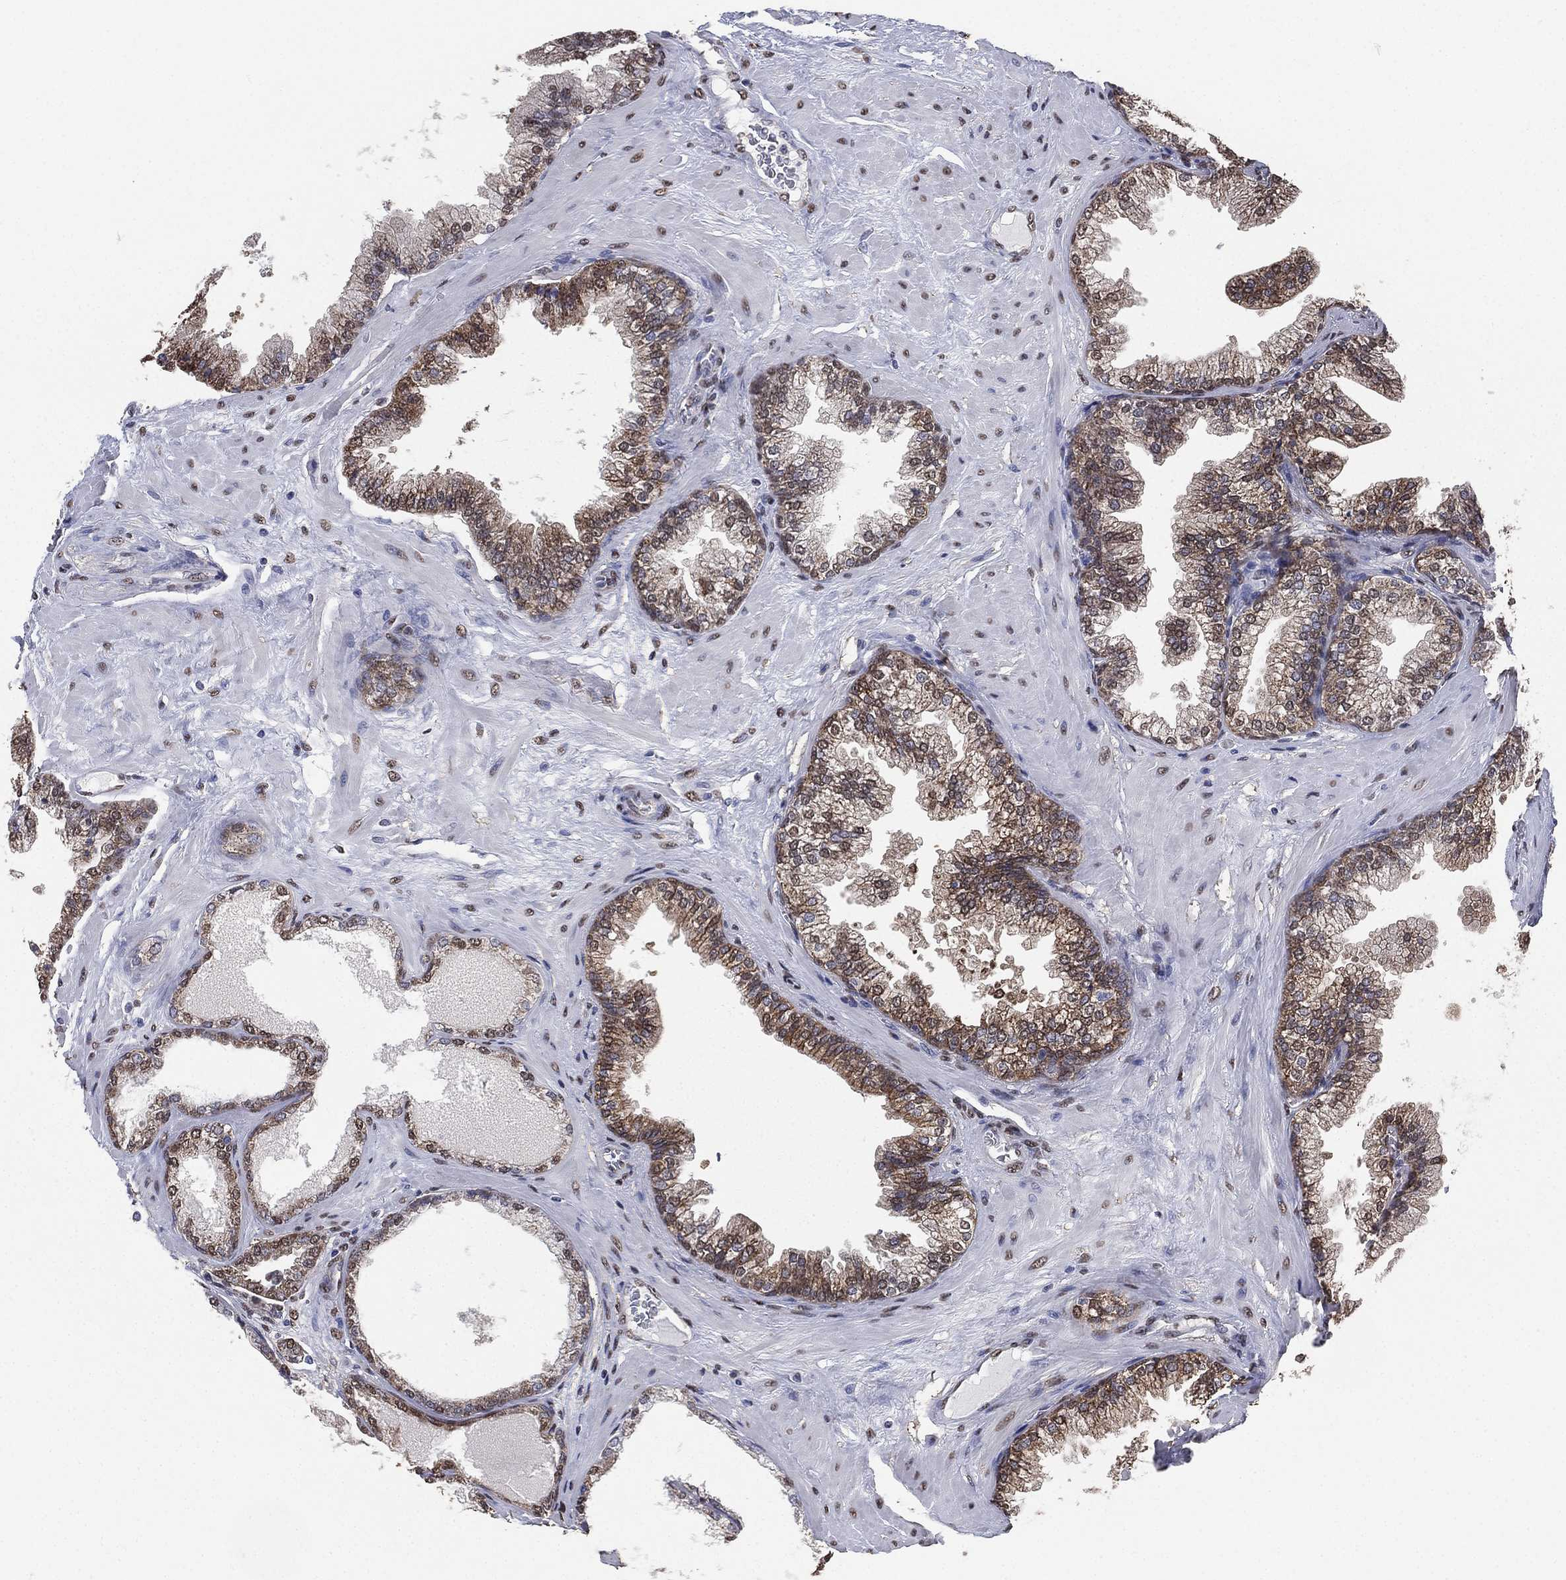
{"staining": {"intensity": "moderate", "quantity": "<25%", "location": "cytoplasmic/membranous,nuclear"}, "tissue": "prostate cancer", "cell_type": "Tumor cells", "image_type": "cancer", "snomed": [{"axis": "morphology", "description": "Adenocarcinoma, Low grade"}, {"axis": "topography", "description": "Prostate"}], "caption": "A photomicrograph of human prostate cancer stained for a protein displays moderate cytoplasmic/membranous and nuclear brown staining in tumor cells.", "gene": "ALDH7A1", "patient": {"sex": "male", "age": 72}}